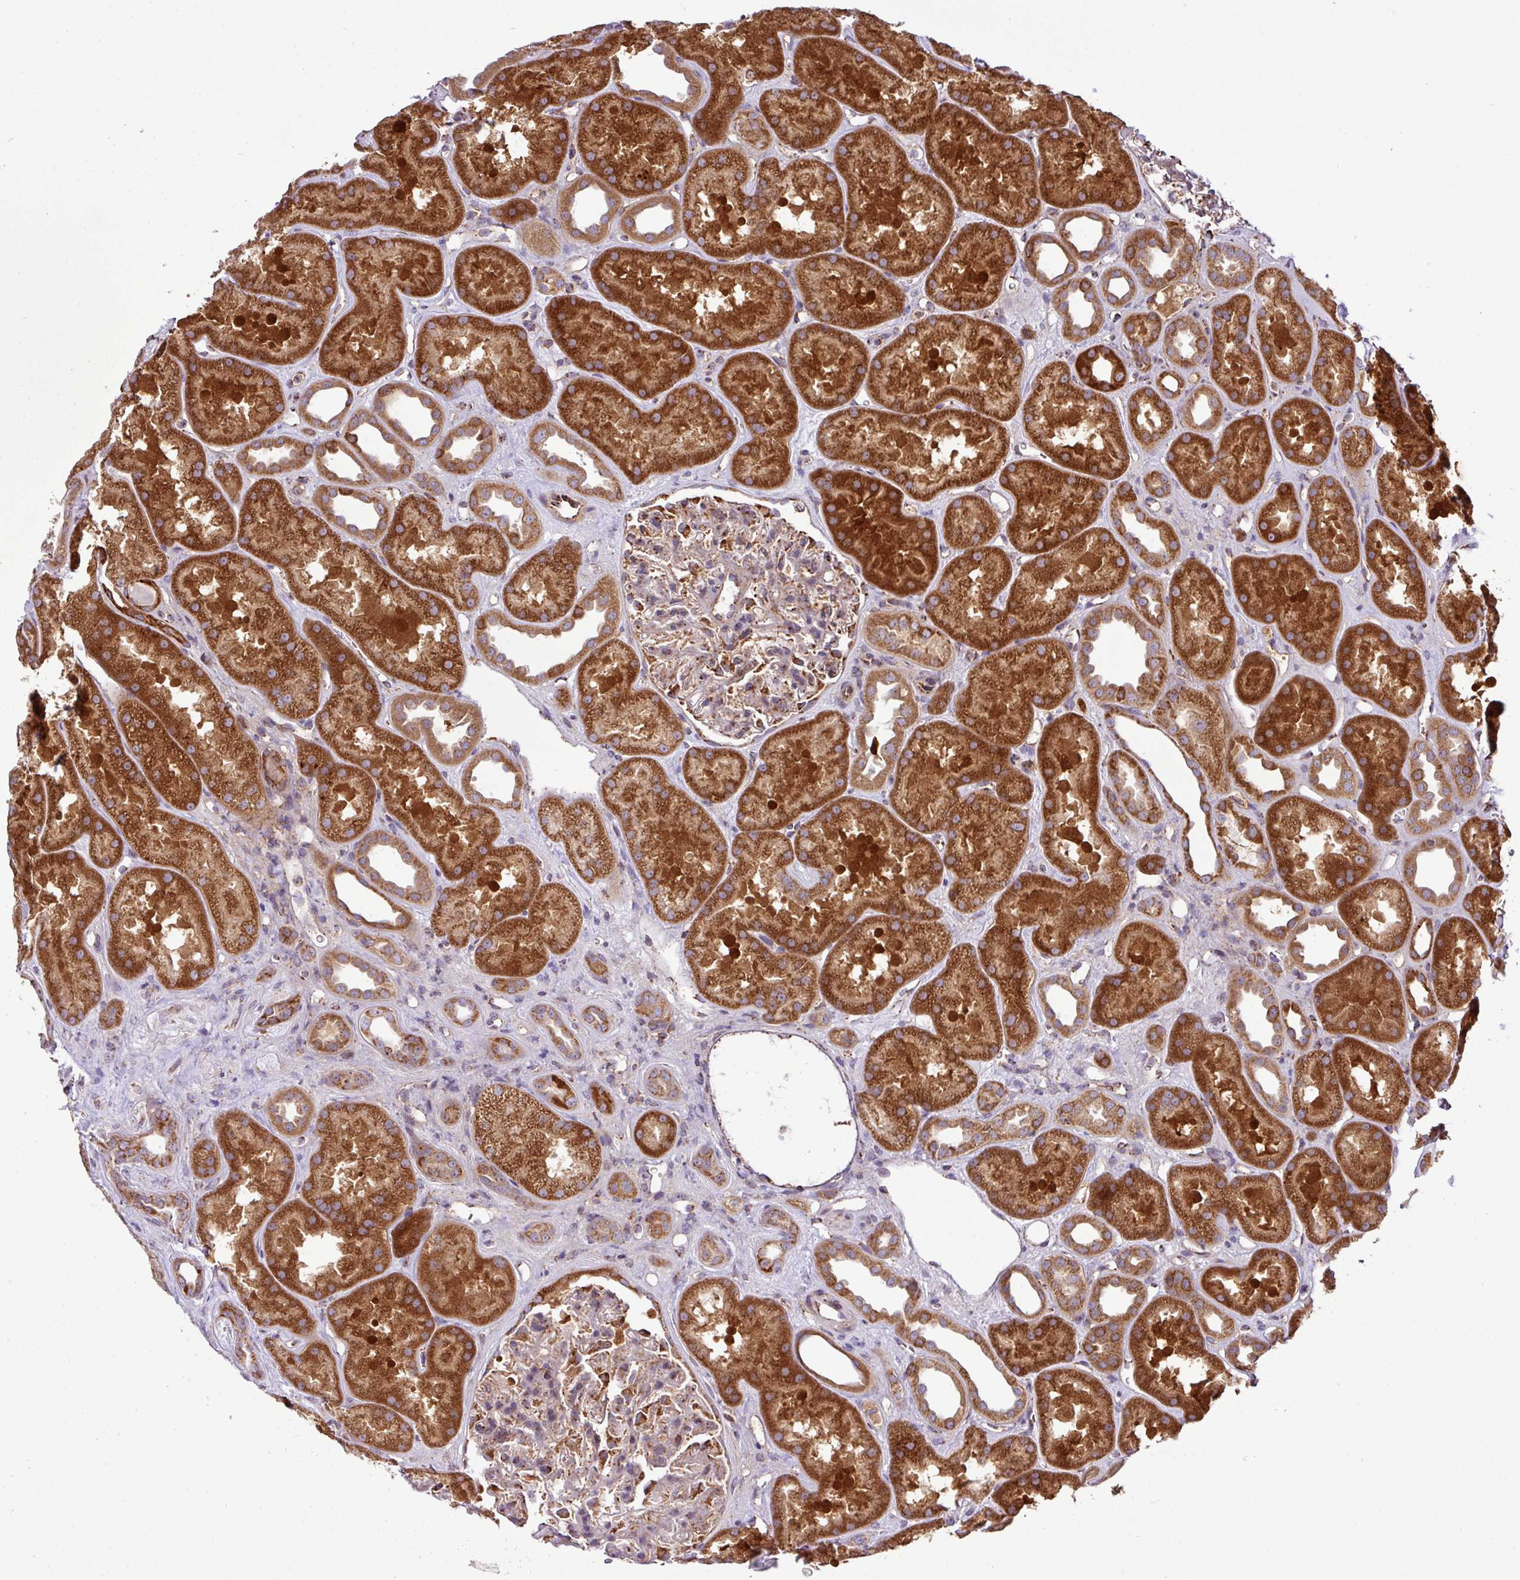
{"staining": {"intensity": "strong", "quantity": "<25%", "location": "cytoplasmic/membranous"}, "tissue": "kidney", "cell_type": "Cells in glomeruli", "image_type": "normal", "snomed": [{"axis": "morphology", "description": "Normal tissue, NOS"}, {"axis": "topography", "description": "Kidney"}], "caption": "Immunohistochemical staining of benign kidney exhibits strong cytoplasmic/membranous protein expression in approximately <25% of cells in glomeruli. The staining was performed using DAB (3,3'-diaminobenzidine) to visualize the protein expression in brown, while the nuclei were stained in blue with hematoxylin (Magnification: 20x).", "gene": "ZNF569", "patient": {"sex": "male", "age": 61}}